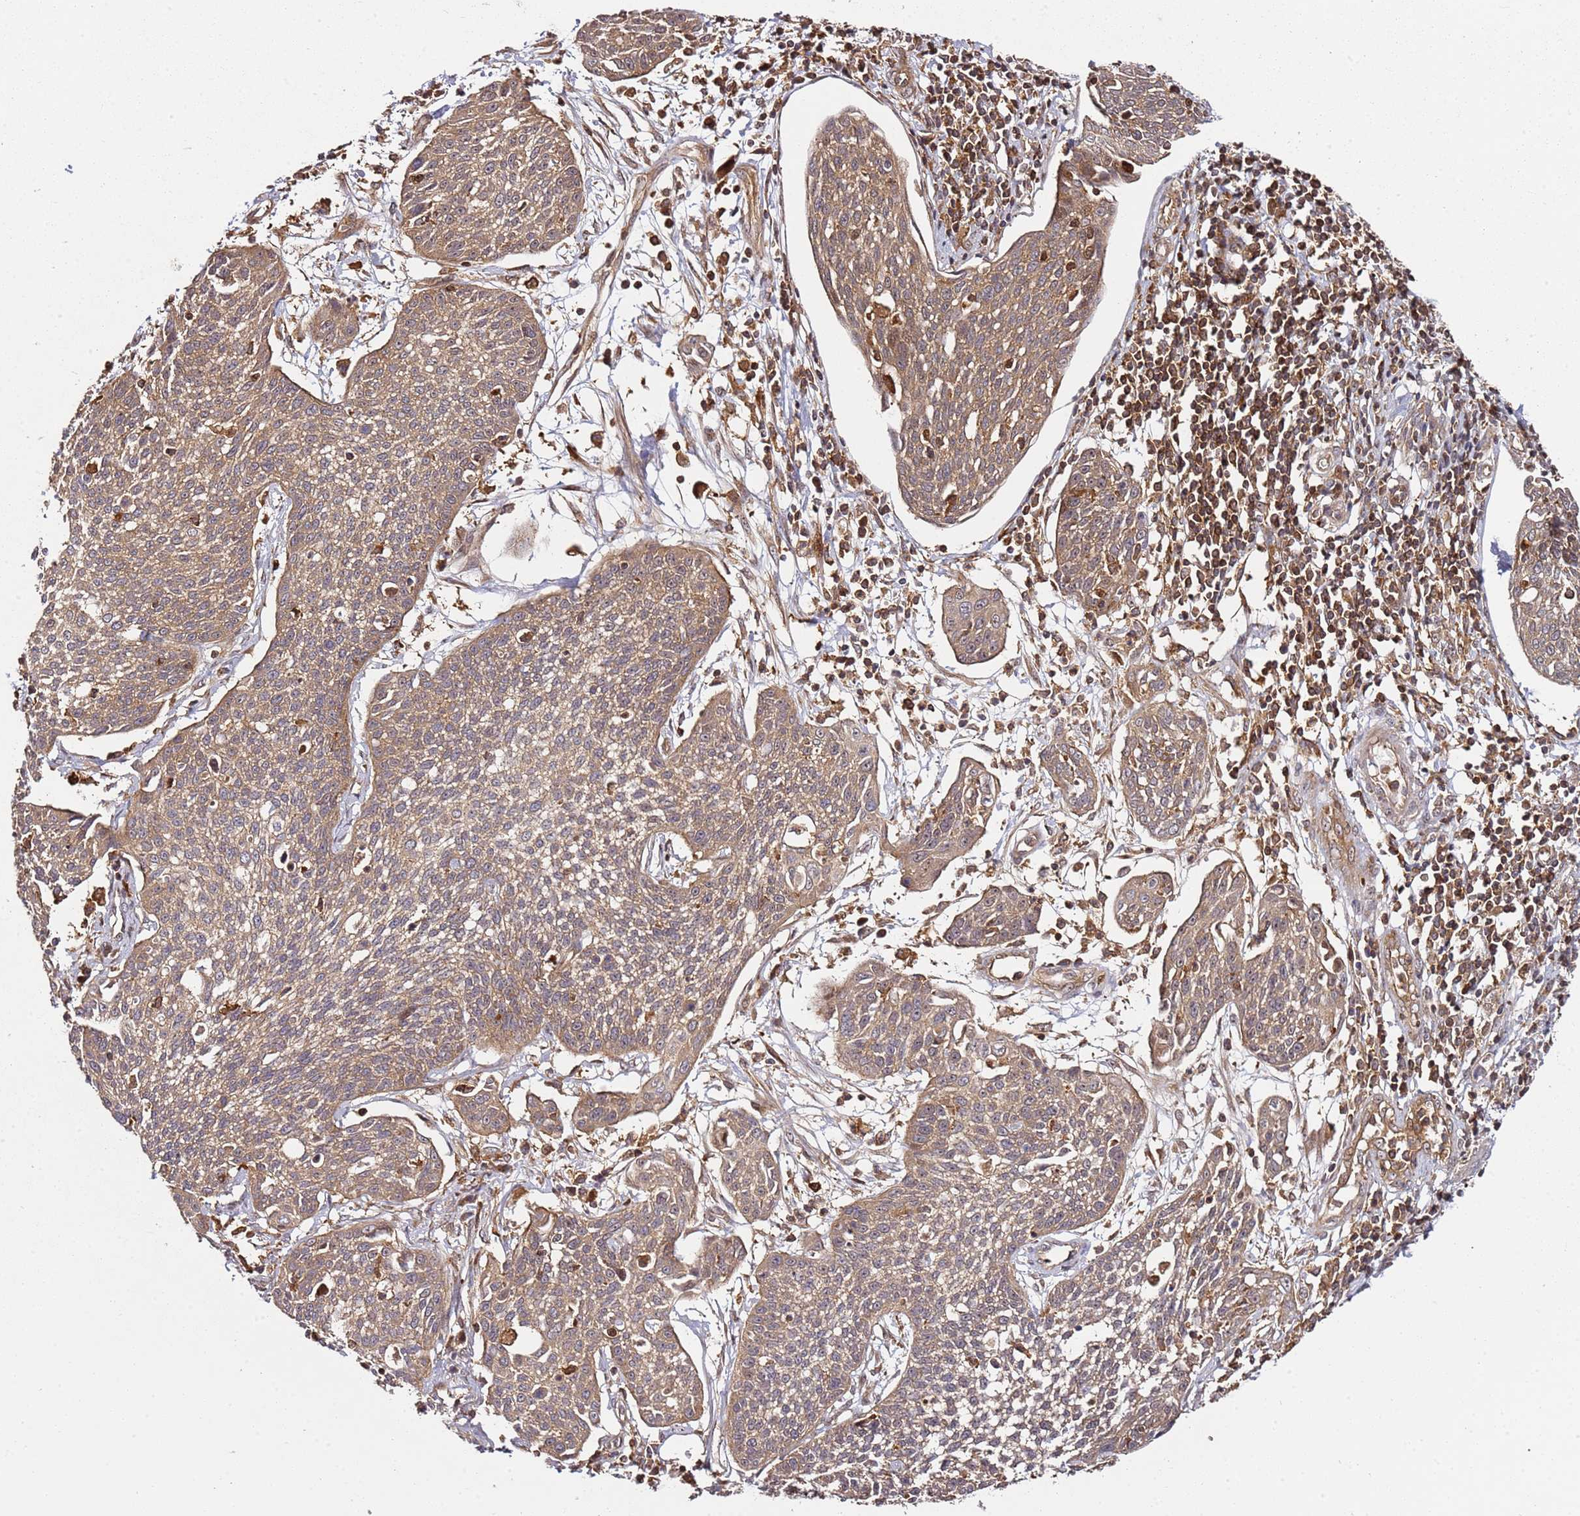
{"staining": {"intensity": "weak", "quantity": ">75%", "location": "cytoplasmic/membranous"}, "tissue": "cervical cancer", "cell_type": "Tumor cells", "image_type": "cancer", "snomed": [{"axis": "morphology", "description": "Squamous cell carcinoma, NOS"}, {"axis": "topography", "description": "Cervix"}], "caption": "Immunohistochemical staining of squamous cell carcinoma (cervical) reveals weak cytoplasmic/membranous protein expression in about >75% of tumor cells.", "gene": "PRMT7", "patient": {"sex": "female", "age": 34}}